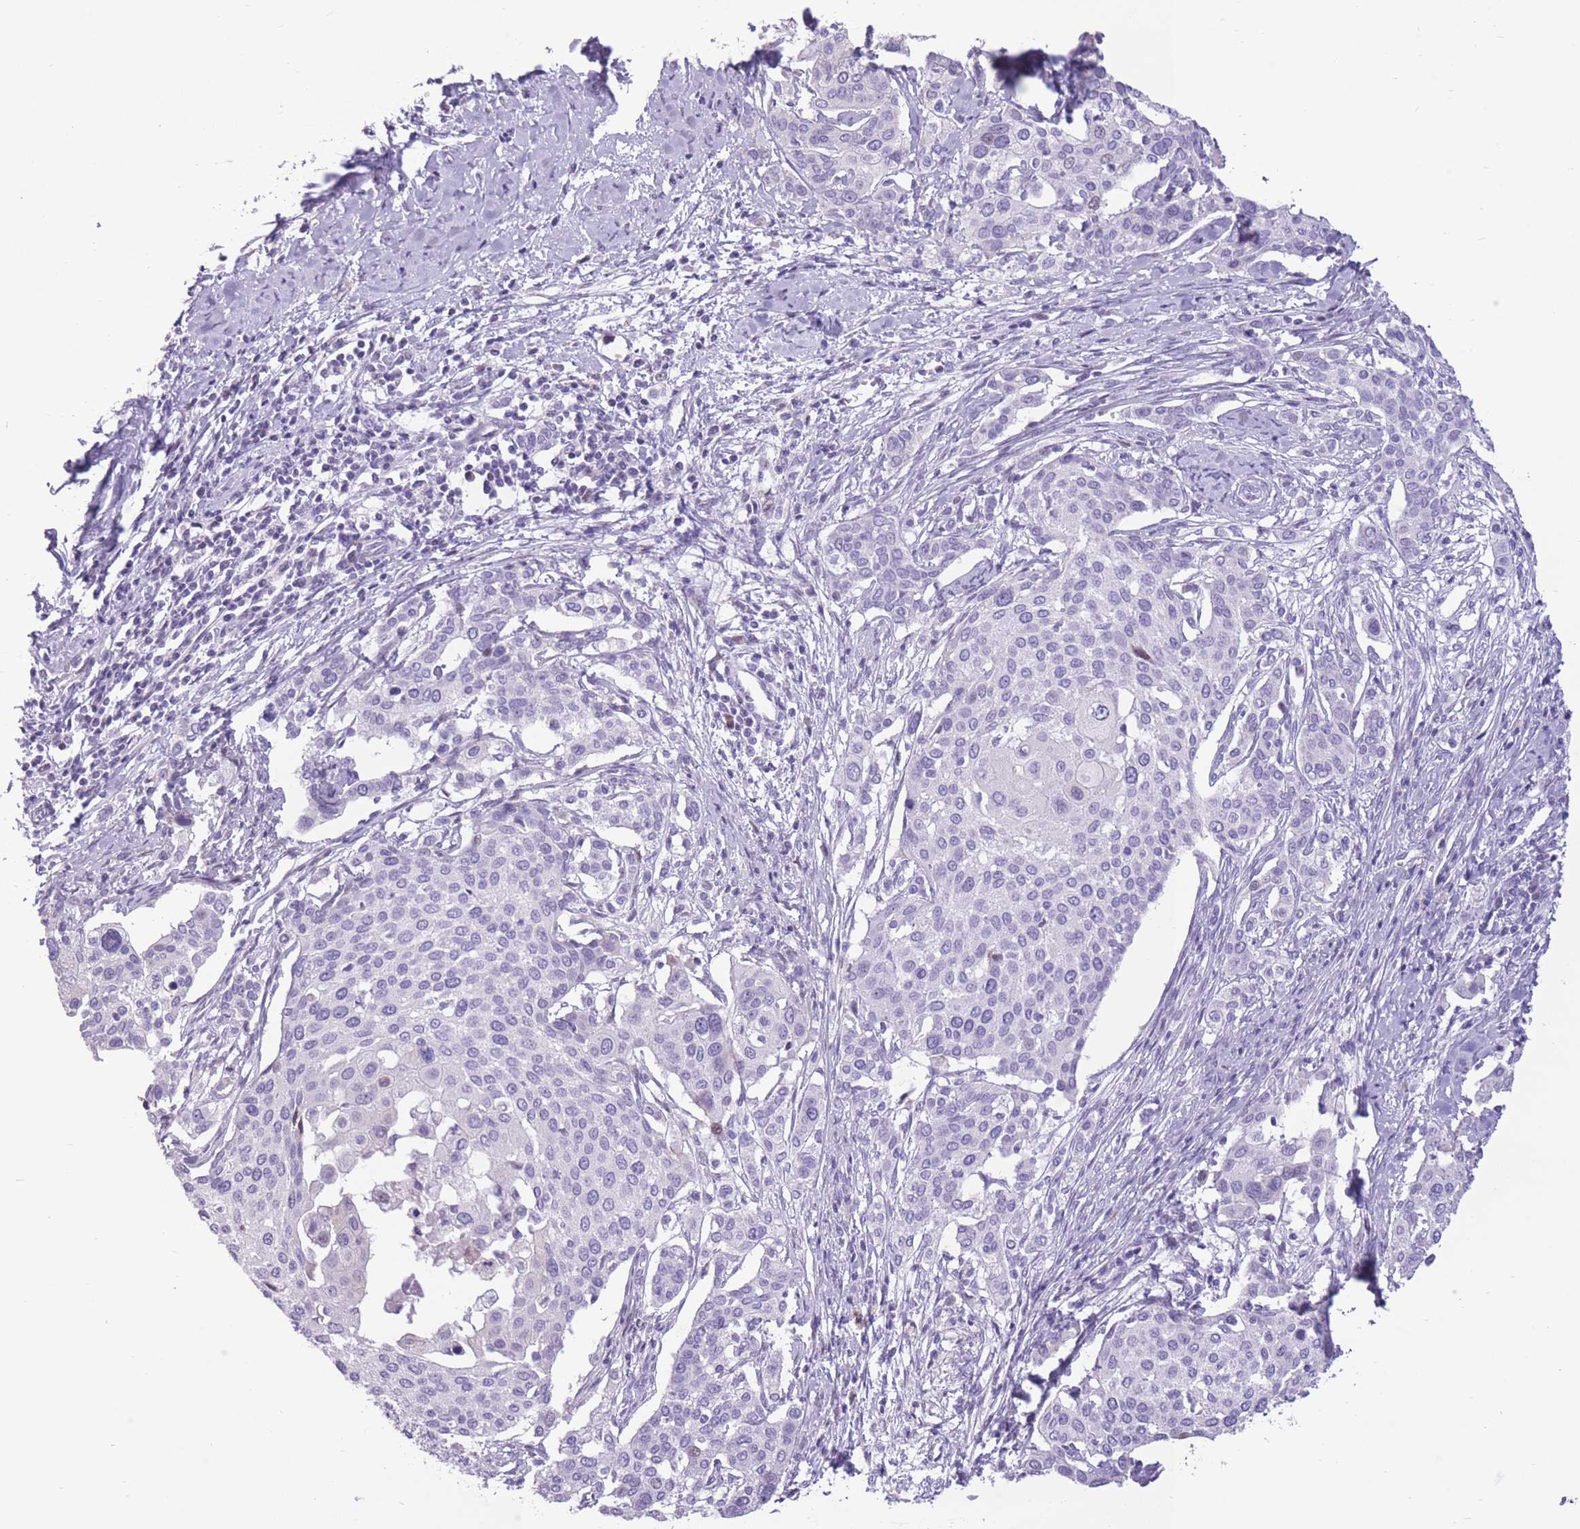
{"staining": {"intensity": "negative", "quantity": "none", "location": "none"}, "tissue": "cervical cancer", "cell_type": "Tumor cells", "image_type": "cancer", "snomed": [{"axis": "morphology", "description": "Squamous cell carcinoma, NOS"}, {"axis": "topography", "description": "Cervix"}], "caption": "This image is of squamous cell carcinoma (cervical) stained with immunohistochemistry (IHC) to label a protein in brown with the nuclei are counter-stained blue. There is no expression in tumor cells.", "gene": "WDR70", "patient": {"sex": "female", "age": 44}}